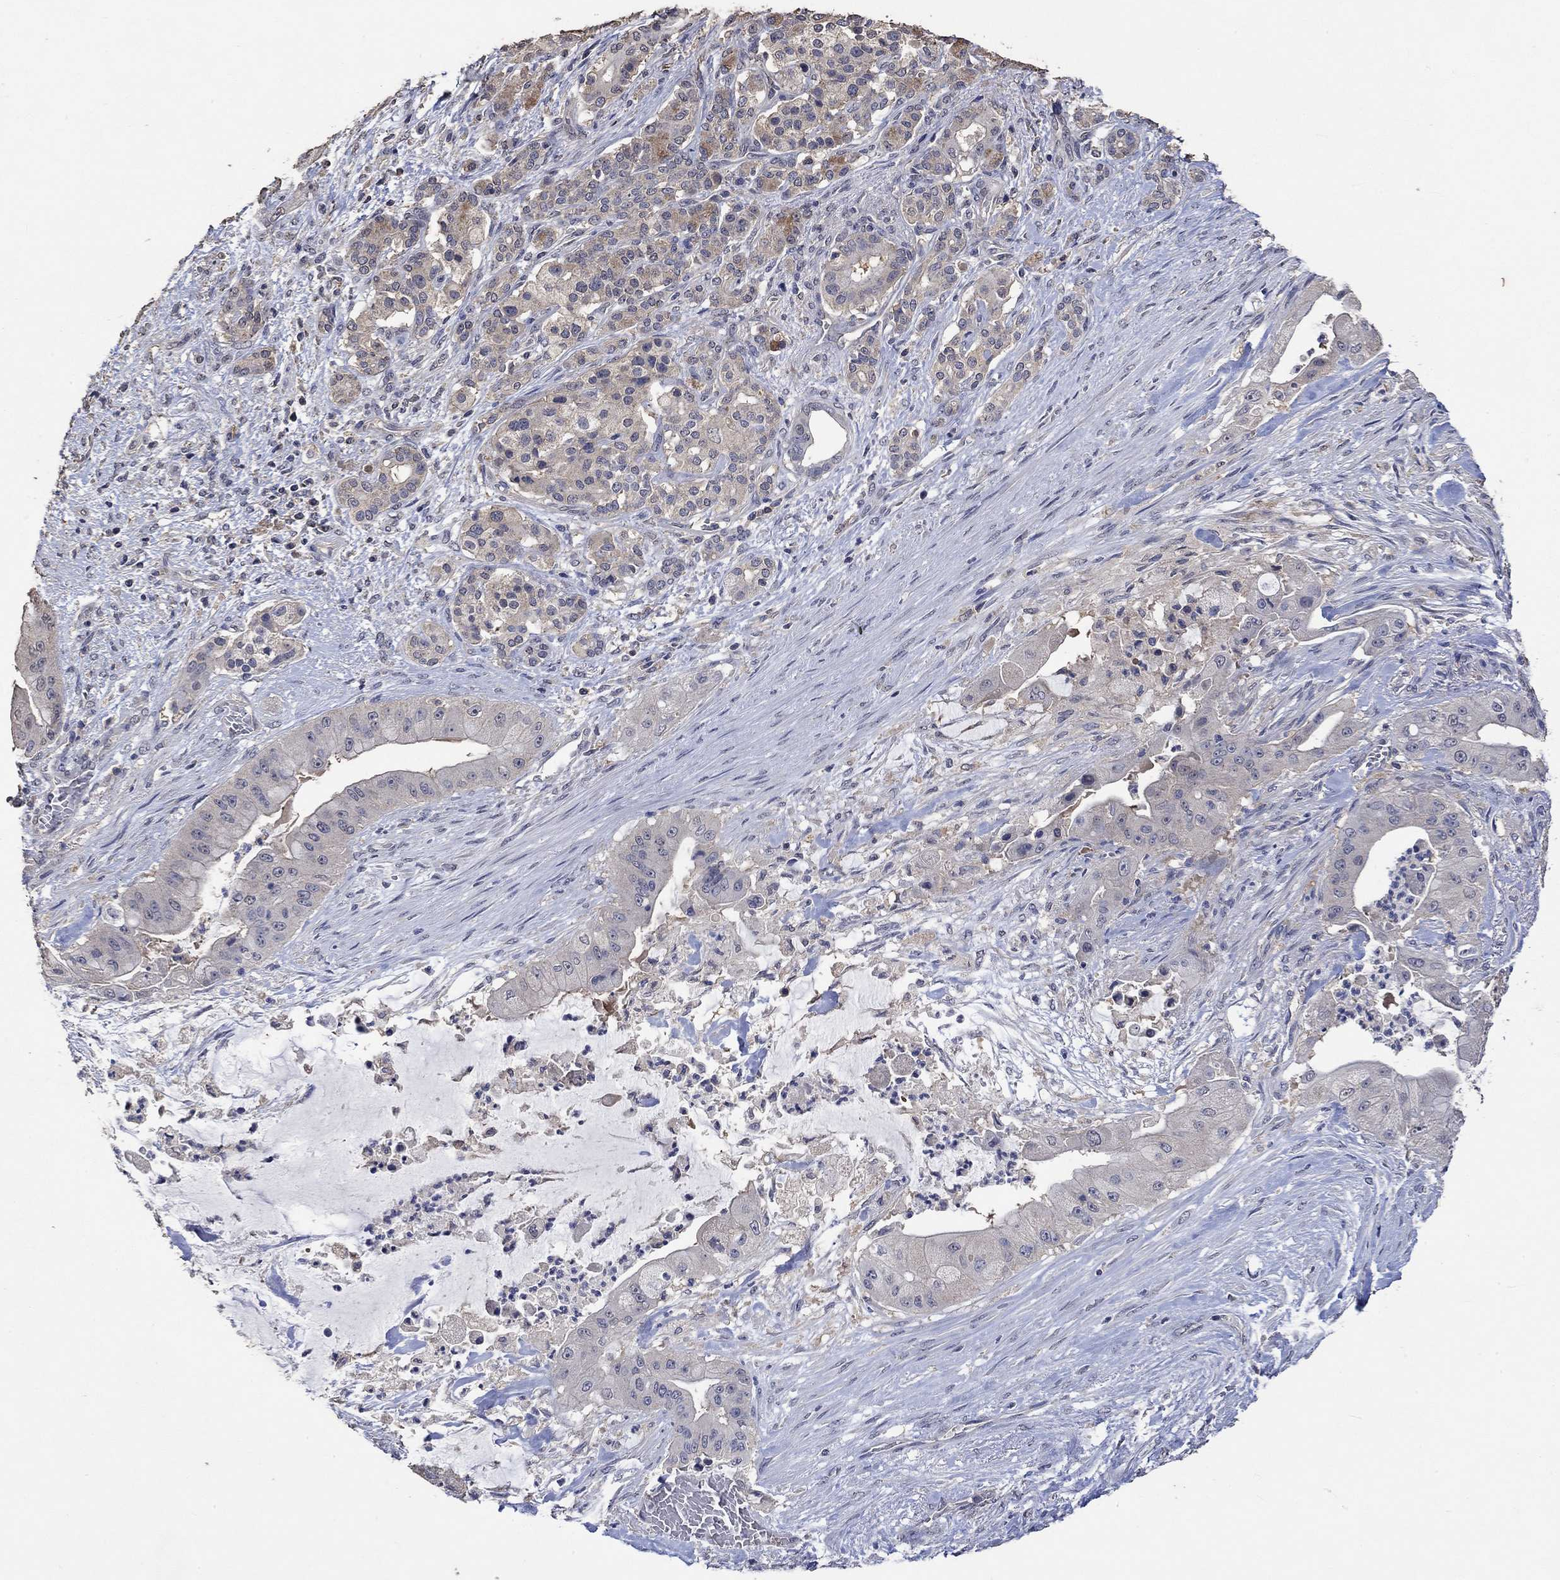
{"staining": {"intensity": "moderate", "quantity": "<25%", "location": "cytoplasmic/membranous"}, "tissue": "pancreatic cancer", "cell_type": "Tumor cells", "image_type": "cancer", "snomed": [{"axis": "morphology", "description": "Normal tissue, NOS"}, {"axis": "morphology", "description": "Inflammation, NOS"}, {"axis": "morphology", "description": "Adenocarcinoma, NOS"}, {"axis": "topography", "description": "Pancreas"}], "caption": "The photomicrograph demonstrates immunohistochemical staining of pancreatic cancer. There is moderate cytoplasmic/membranous staining is seen in approximately <25% of tumor cells.", "gene": "PTPN20", "patient": {"sex": "male", "age": 57}}